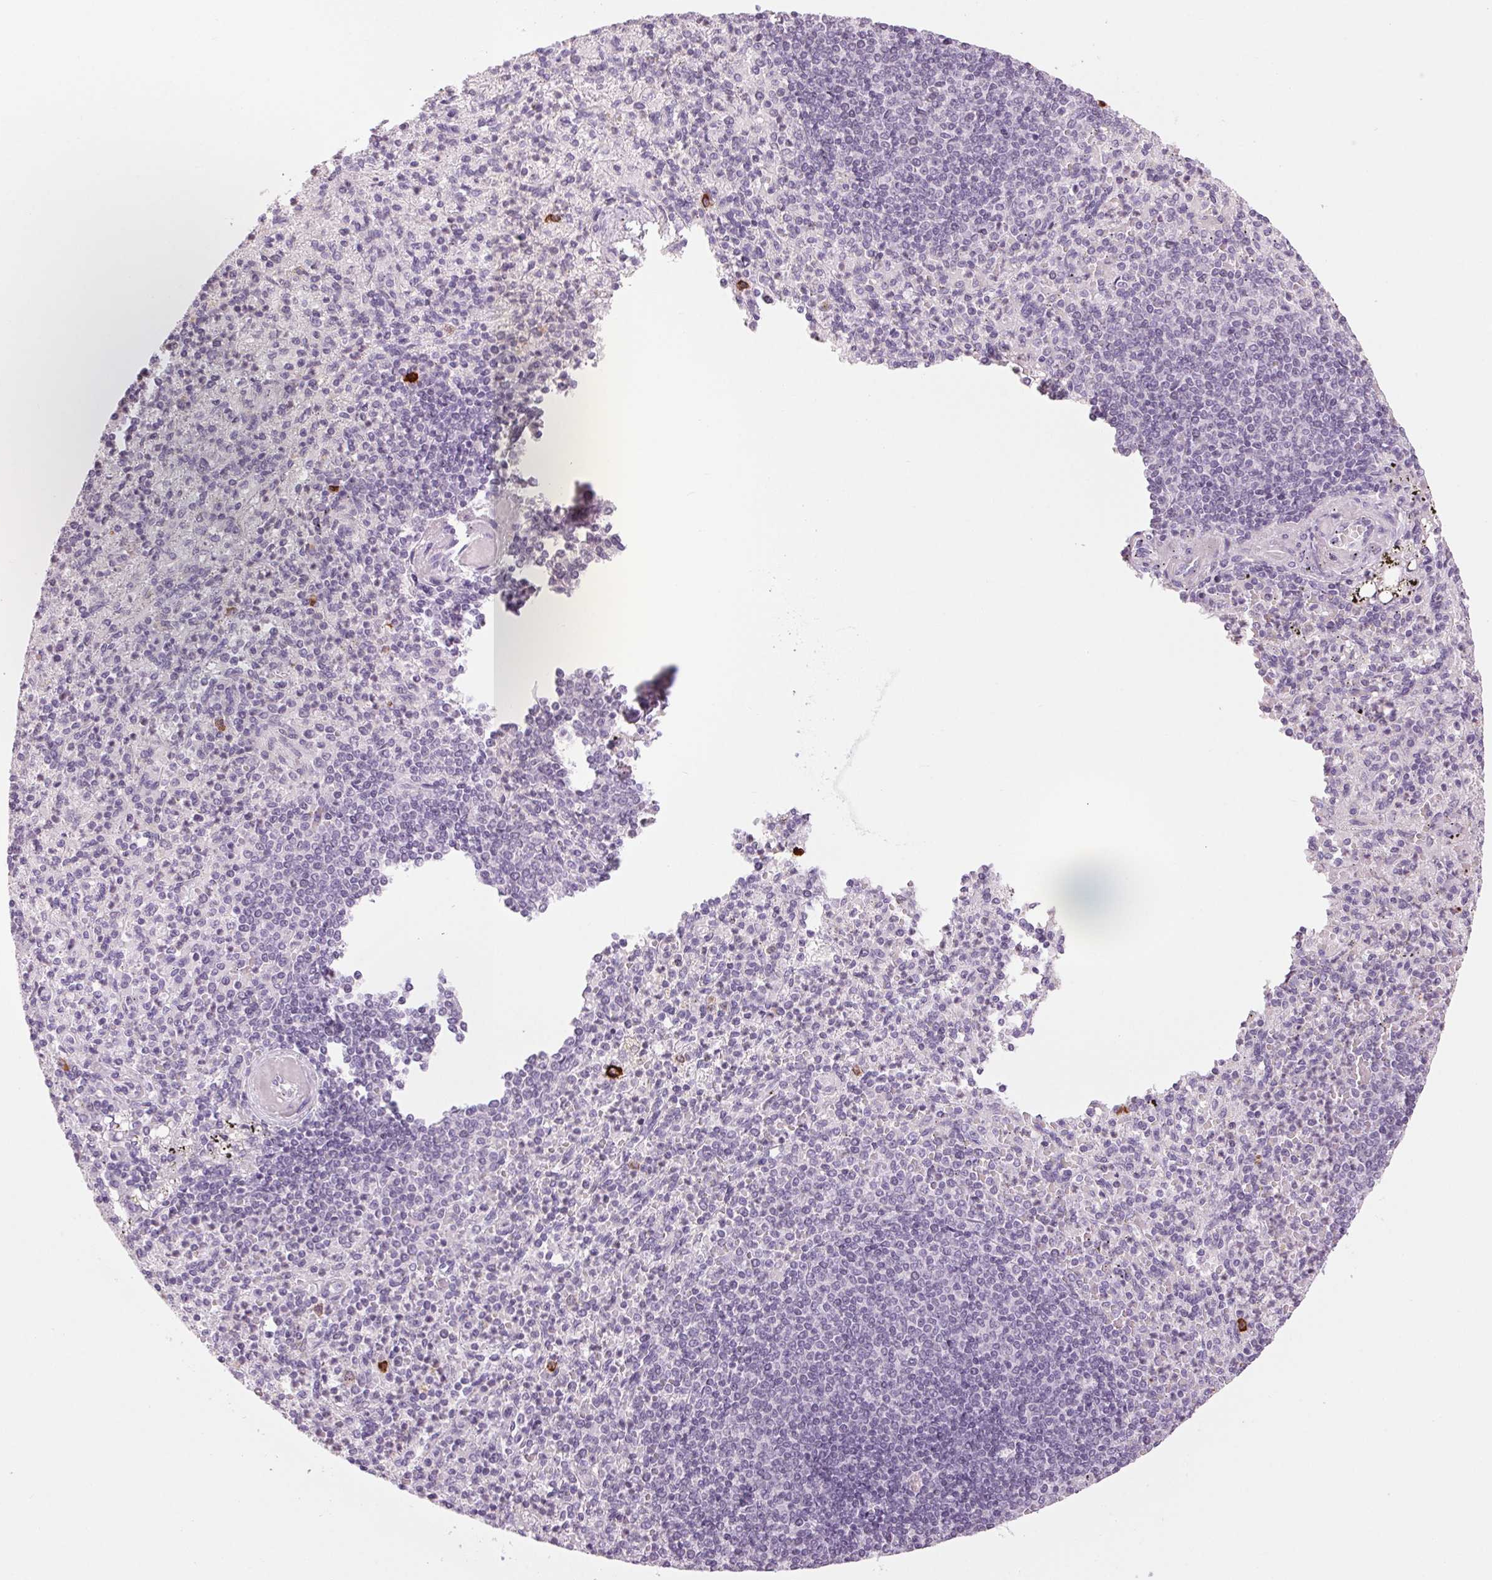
{"staining": {"intensity": "weak", "quantity": "<25%", "location": "cytoplasmic/membranous"}, "tissue": "spleen", "cell_type": "Cells in red pulp", "image_type": "normal", "snomed": [{"axis": "morphology", "description": "Normal tissue, NOS"}, {"axis": "topography", "description": "Spleen"}], "caption": "Spleen was stained to show a protein in brown. There is no significant expression in cells in red pulp. Nuclei are stained in blue.", "gene": "MPO", "patient": {"sex": "female", "age": 74}}